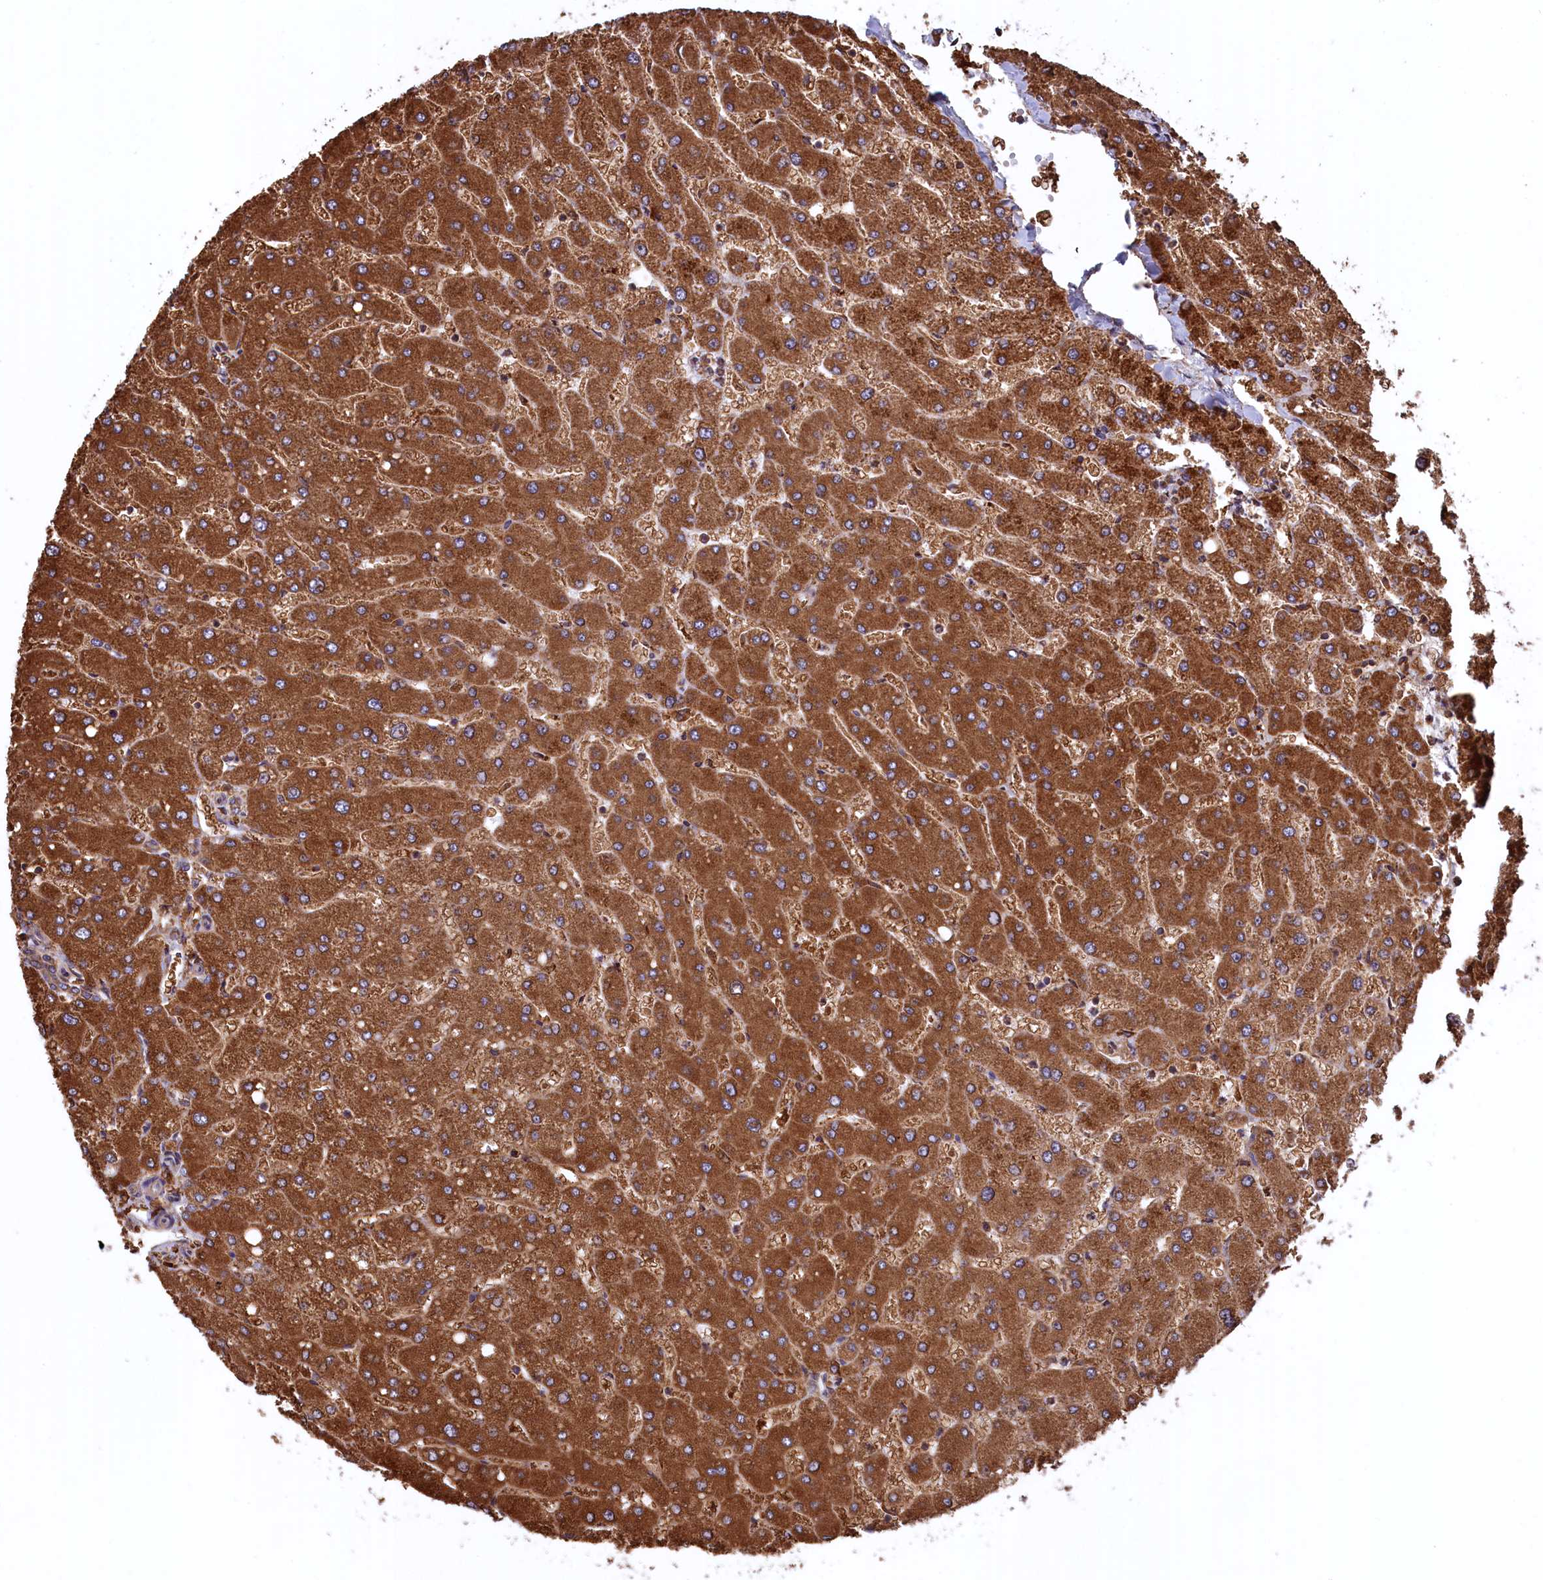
{"staining": {"intensity": "moderate", "quantity": ">75%", "location": "cytoplasmic/membranous"}, "tissue": "liver", "cell_type": "Cholangiocytes", "image_type": "normal", "snomed": [{"axis": "morphology", "description": "Normal tissue, NOS"}, {"axis": "topography", "description": "Liver"}], "caption": "The image shows a brown stain indicating the presence of a protein in the cytoplasmic/membranous of cholangiocytes in liver. The staining is performed using DAB (3,3'-diaminobenzidine) brown chromogen to label protein expression. The nuclei are counter-stained blue using hematoxylin.", "gene": "PLA2G4C", "patient": {"sex": "male", "age": 55}}